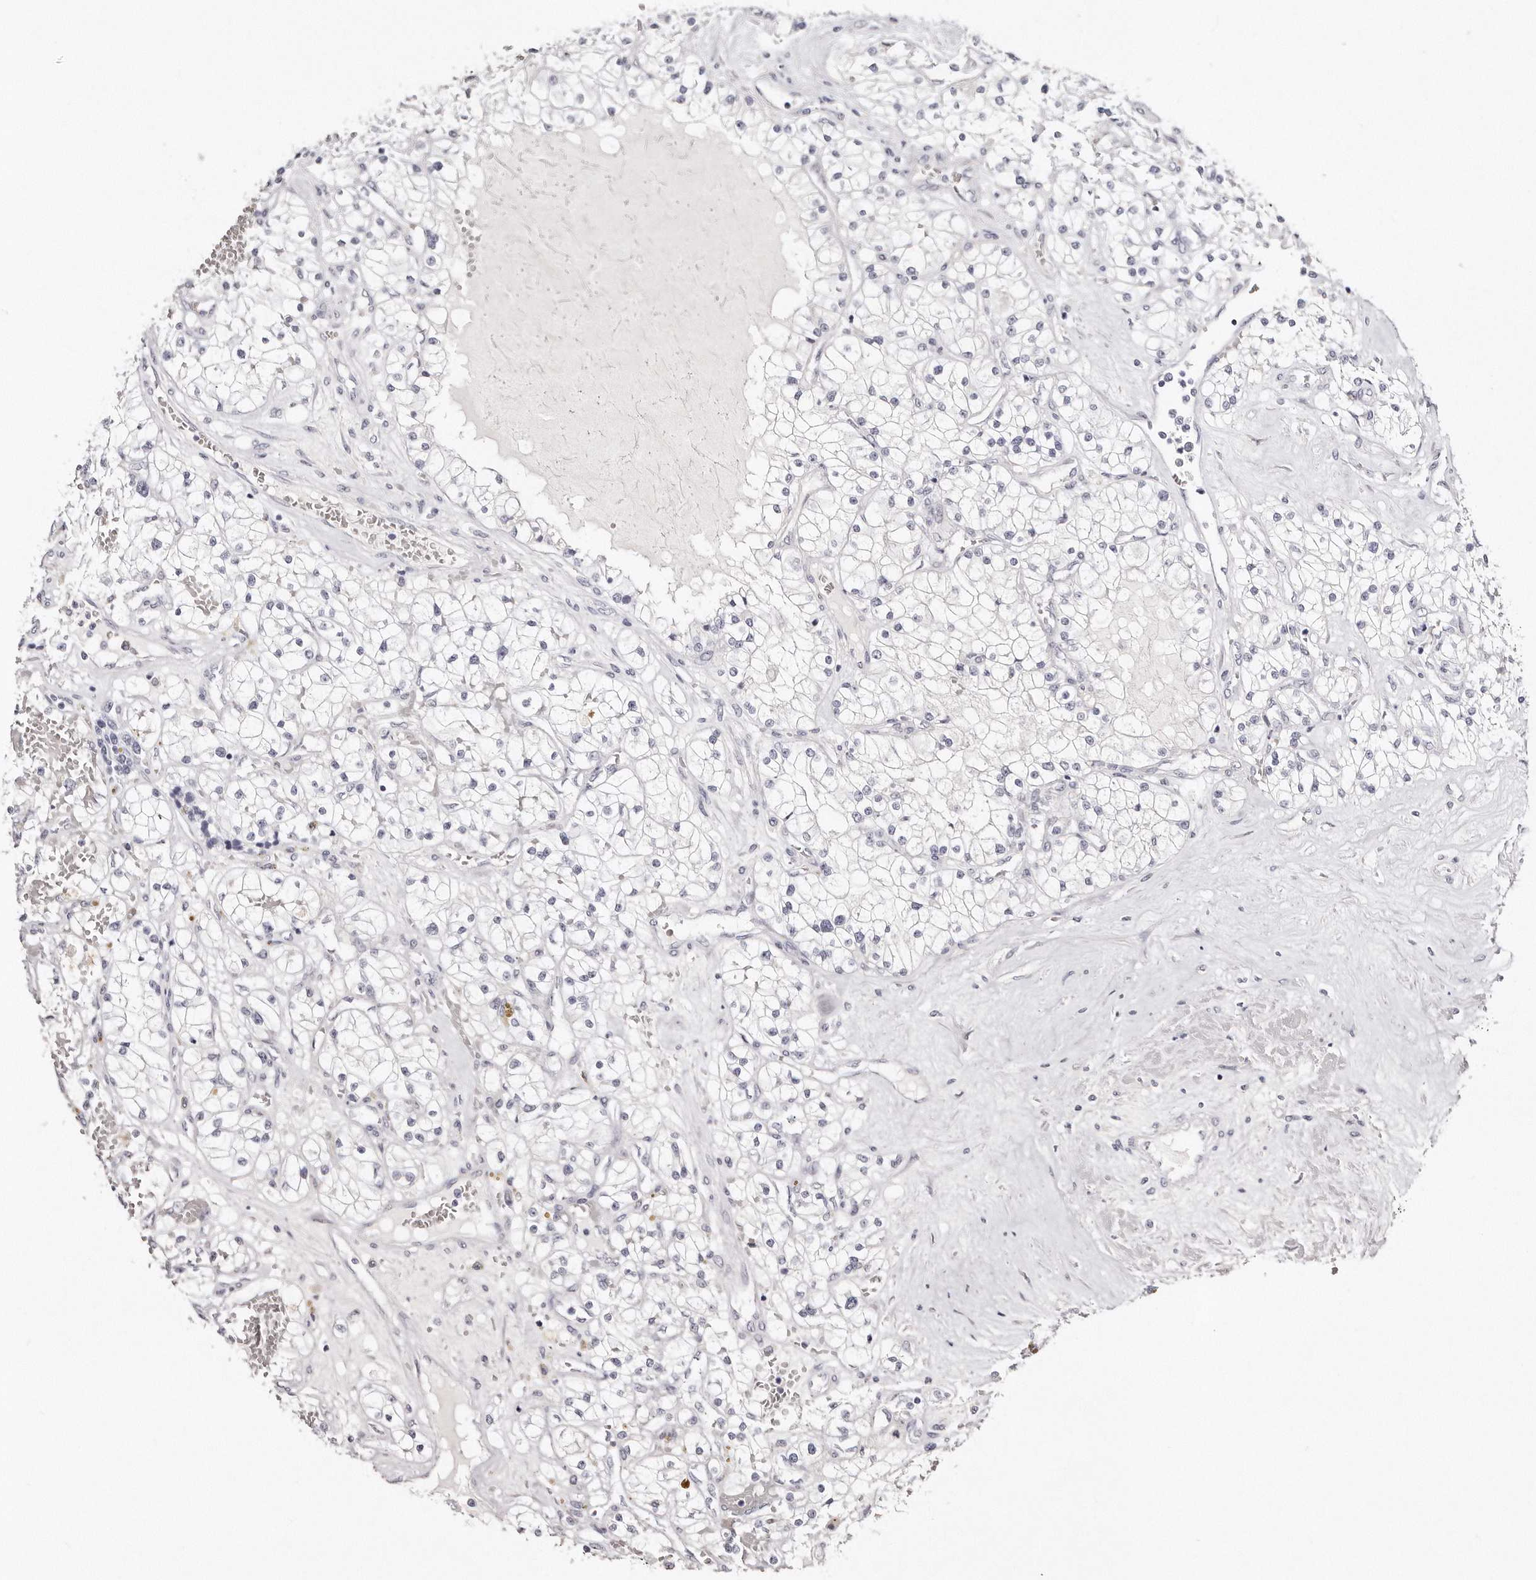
{"staining": {"intensity": "negative", "quantity": "none", "location": "none"}, "tissue": "renal cancer", "cell_type": "Tumor cells", "image_type": "cancer", "snomed": [{"axis": "morphology", "description": "Normal tissue, NOS"}, {"axis": "morphology", "description": "Adenocarcinoma, NOS"}, {"axis": "topography", "description": "Kidney"}], "caption": "Renal cancer (adenocarcinoma) was stained to show a protein in brown. There is no significant staining in tumor cells. The staining was performed using DAB to visualize the protein expression in brown, while the nuclei were stained in blue with hematoxylin (Magnification: 20x).", "gene": "AKNAD1", "patient": {"sex": "male", "age": 68}}